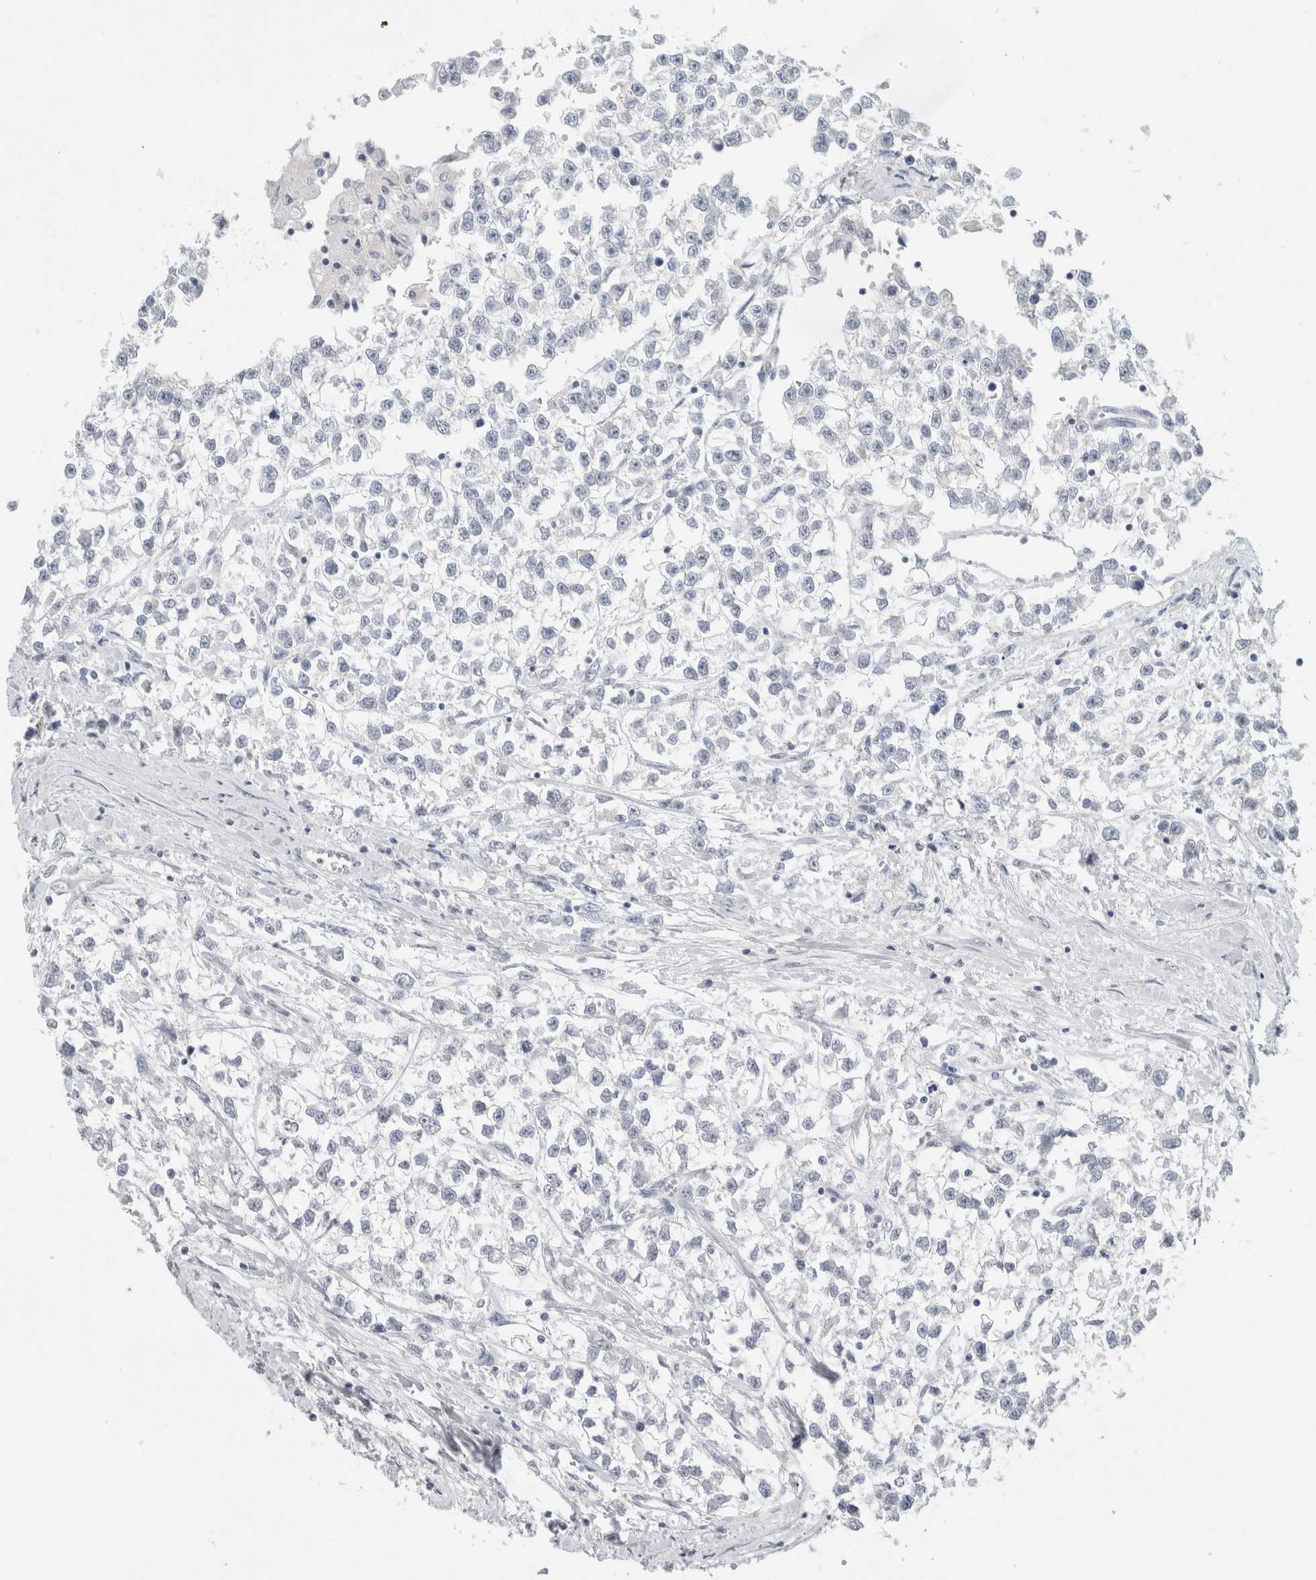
{"staining": {"intensity": "negative", "quantity": "none", "location": "none"}, "tissue": "testis cancer", "cell_type": "Tumor cells", "image_type": "cancer", "snomed": [{"axis": "morphology", "description": "Seminoma, NOS"}, {"axis": "morphology", "description": "Carcinoma, Embryonal, NOS"}, {"axis": "topography", "description": "Testis"}], "caption": "Protein analysis of seminoma (testis) displays no significant positivity in tumor cells.", "gene": "BCAN", "patient": {"sex": "male", "age": 51}}